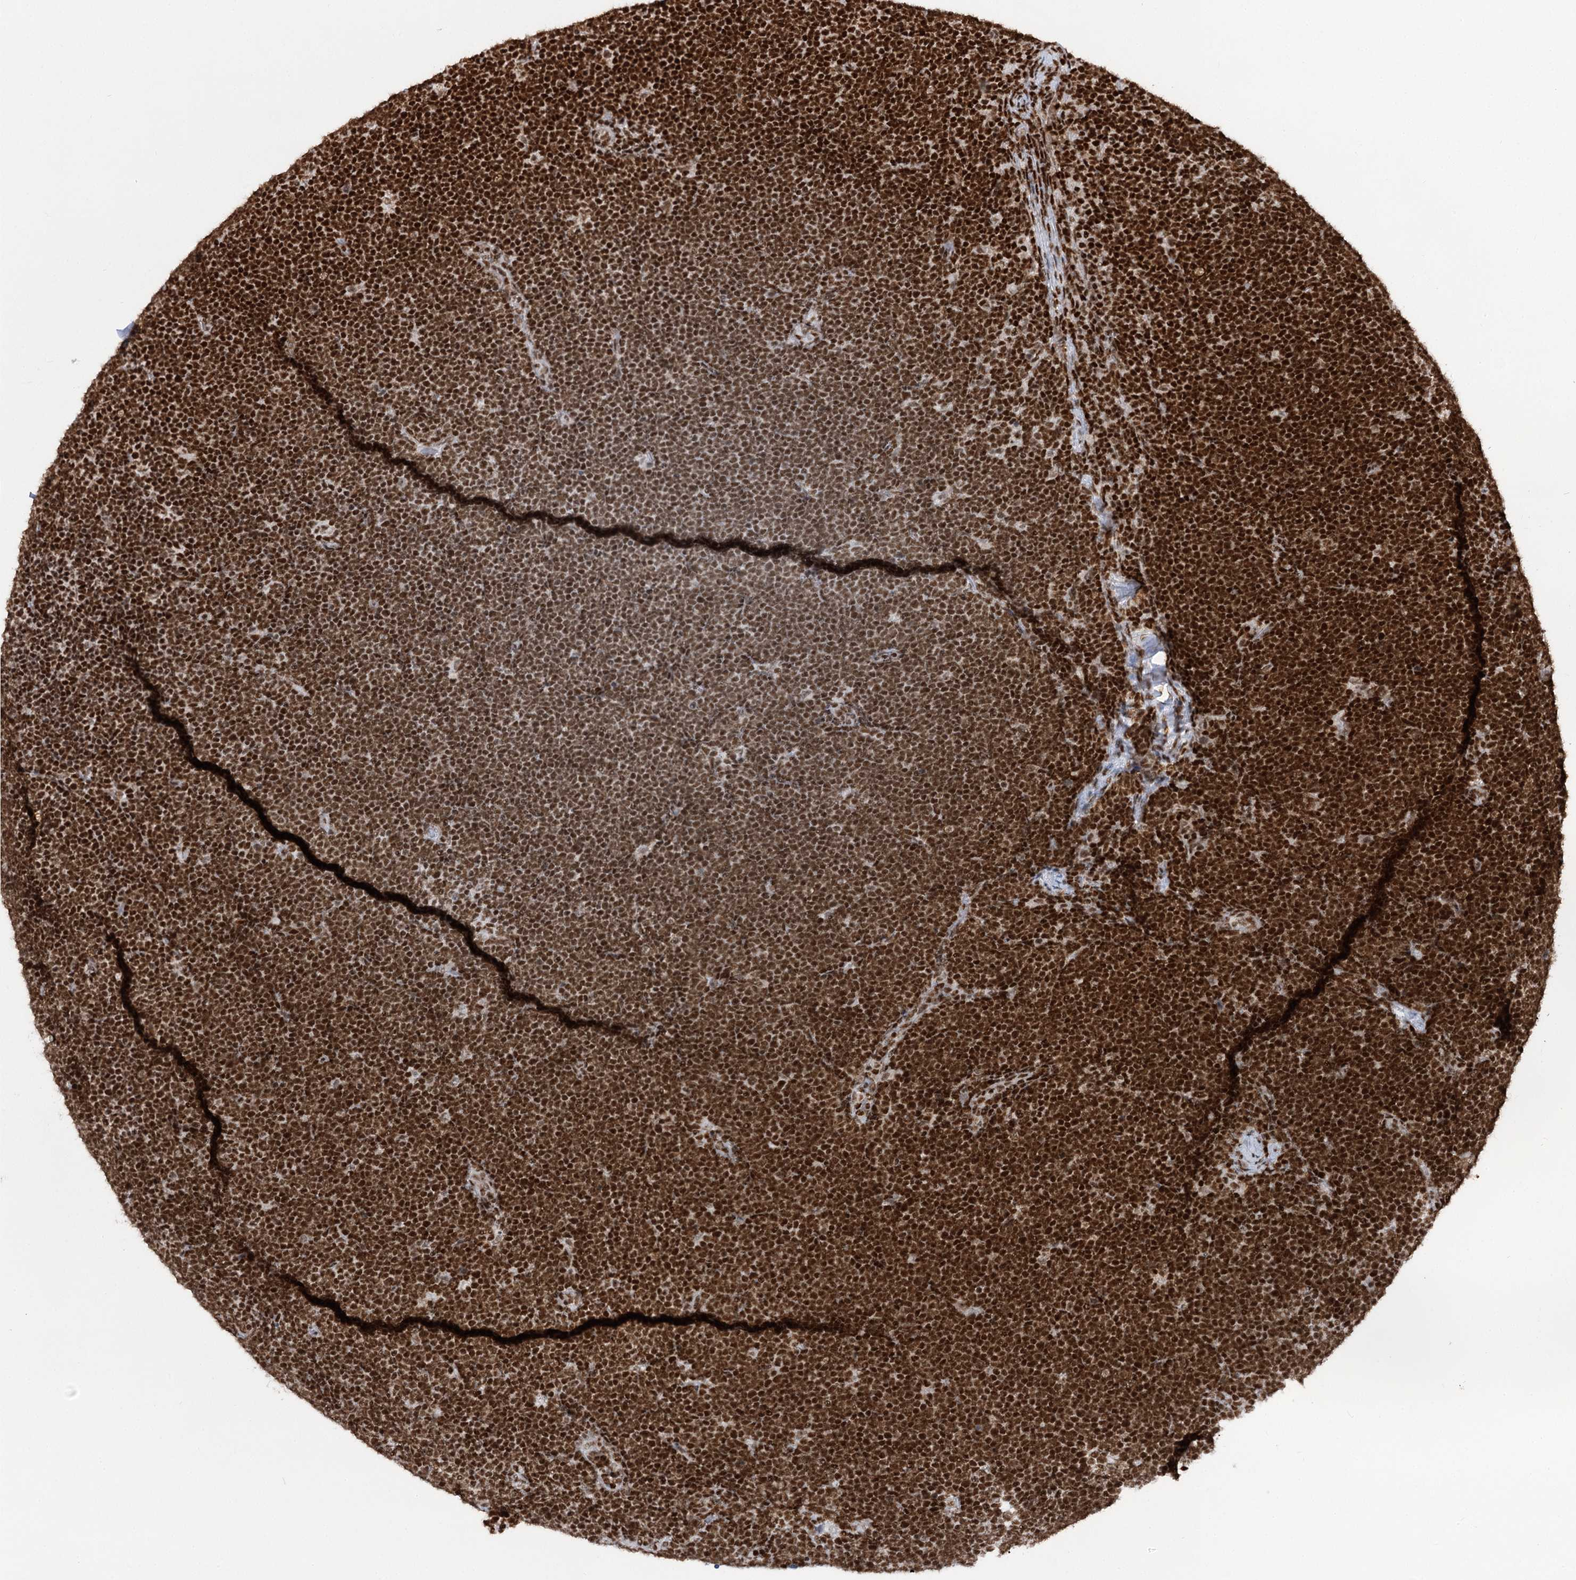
{"staining": {"intensity": "strong", "quantity": ">75%", "location": "nuclear"}, "tissue": "lymphoma", "cell_type": "Tumor cells", "image_type": "cancer", "snomed": [{"axis": "morphology", "description": "Malignant lymphoma, non-Hodgkin's type, High grade"}, {"axis": "topography", "description": "Lymph node"}], "caption": "IHC micrograph of human malignant lymphoma, non-Hodgkin's type (high-grade) stained for a protein (brown), which demonstrates high levels of strong nuclear expression in about >75% of tumor cells.", "gene": "CGGBP1", "patient": {"sex": "male", "age": 13}}